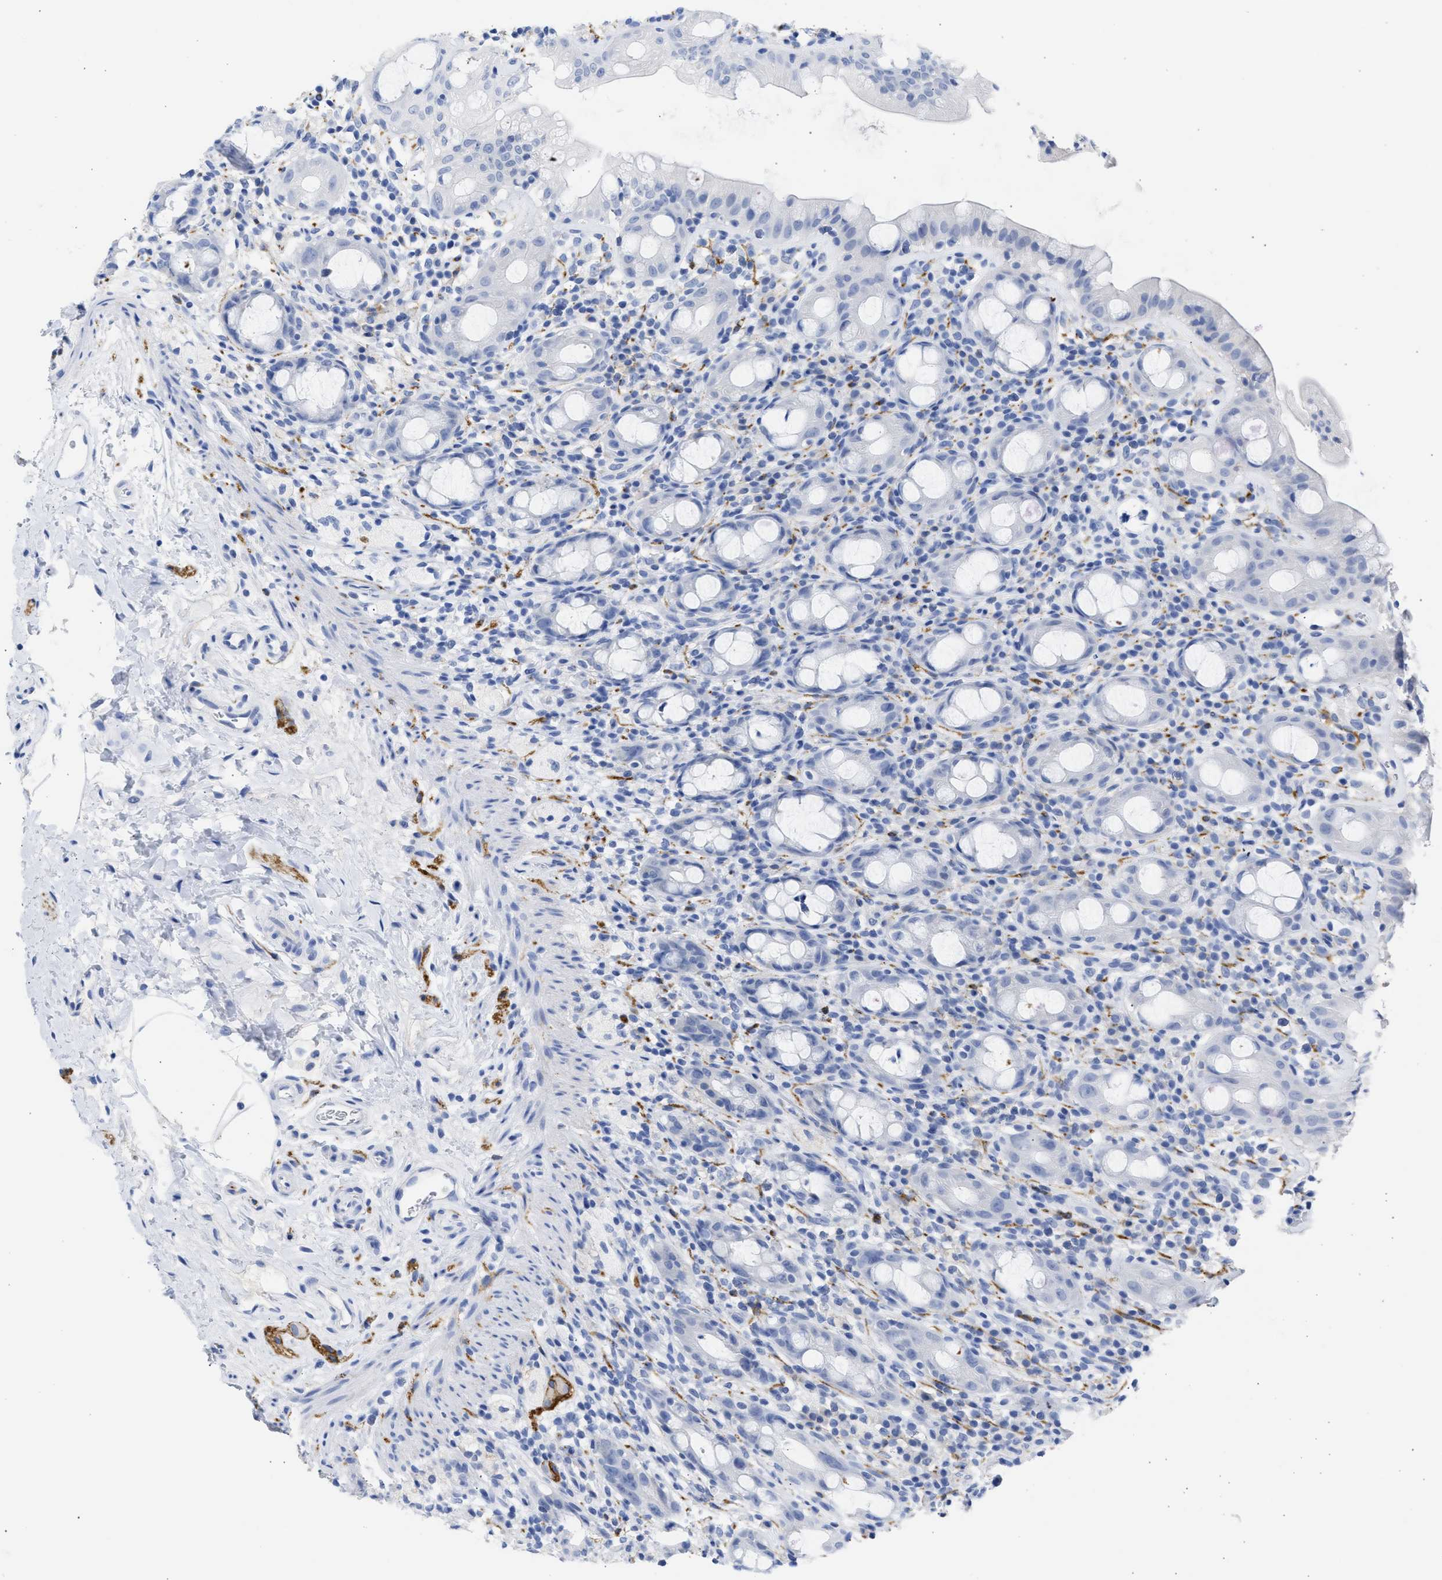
{"staining": {"intensity": "negative", "quantity": "none", "location": "none"}, "tissue": "rectum", "cell_type": "Glandular cells", "image_type": "normal", "snomed": [{"axis": "morphology", "description": "Normal tissue, NOS"}, {"axis": "topography", "description": "Rectum"}], "caption": "Immunohistochemical staining of normal human rectum demonstrates no significant positivity in glandular cells. (Stains: DAB immunohistochemistry (IHC) with hematoxylin counter stain, Microscopy: brightfield microscopy at high magnification).", "gene": "NCAM1", "patient": {"sex": "male", "age": 44}}